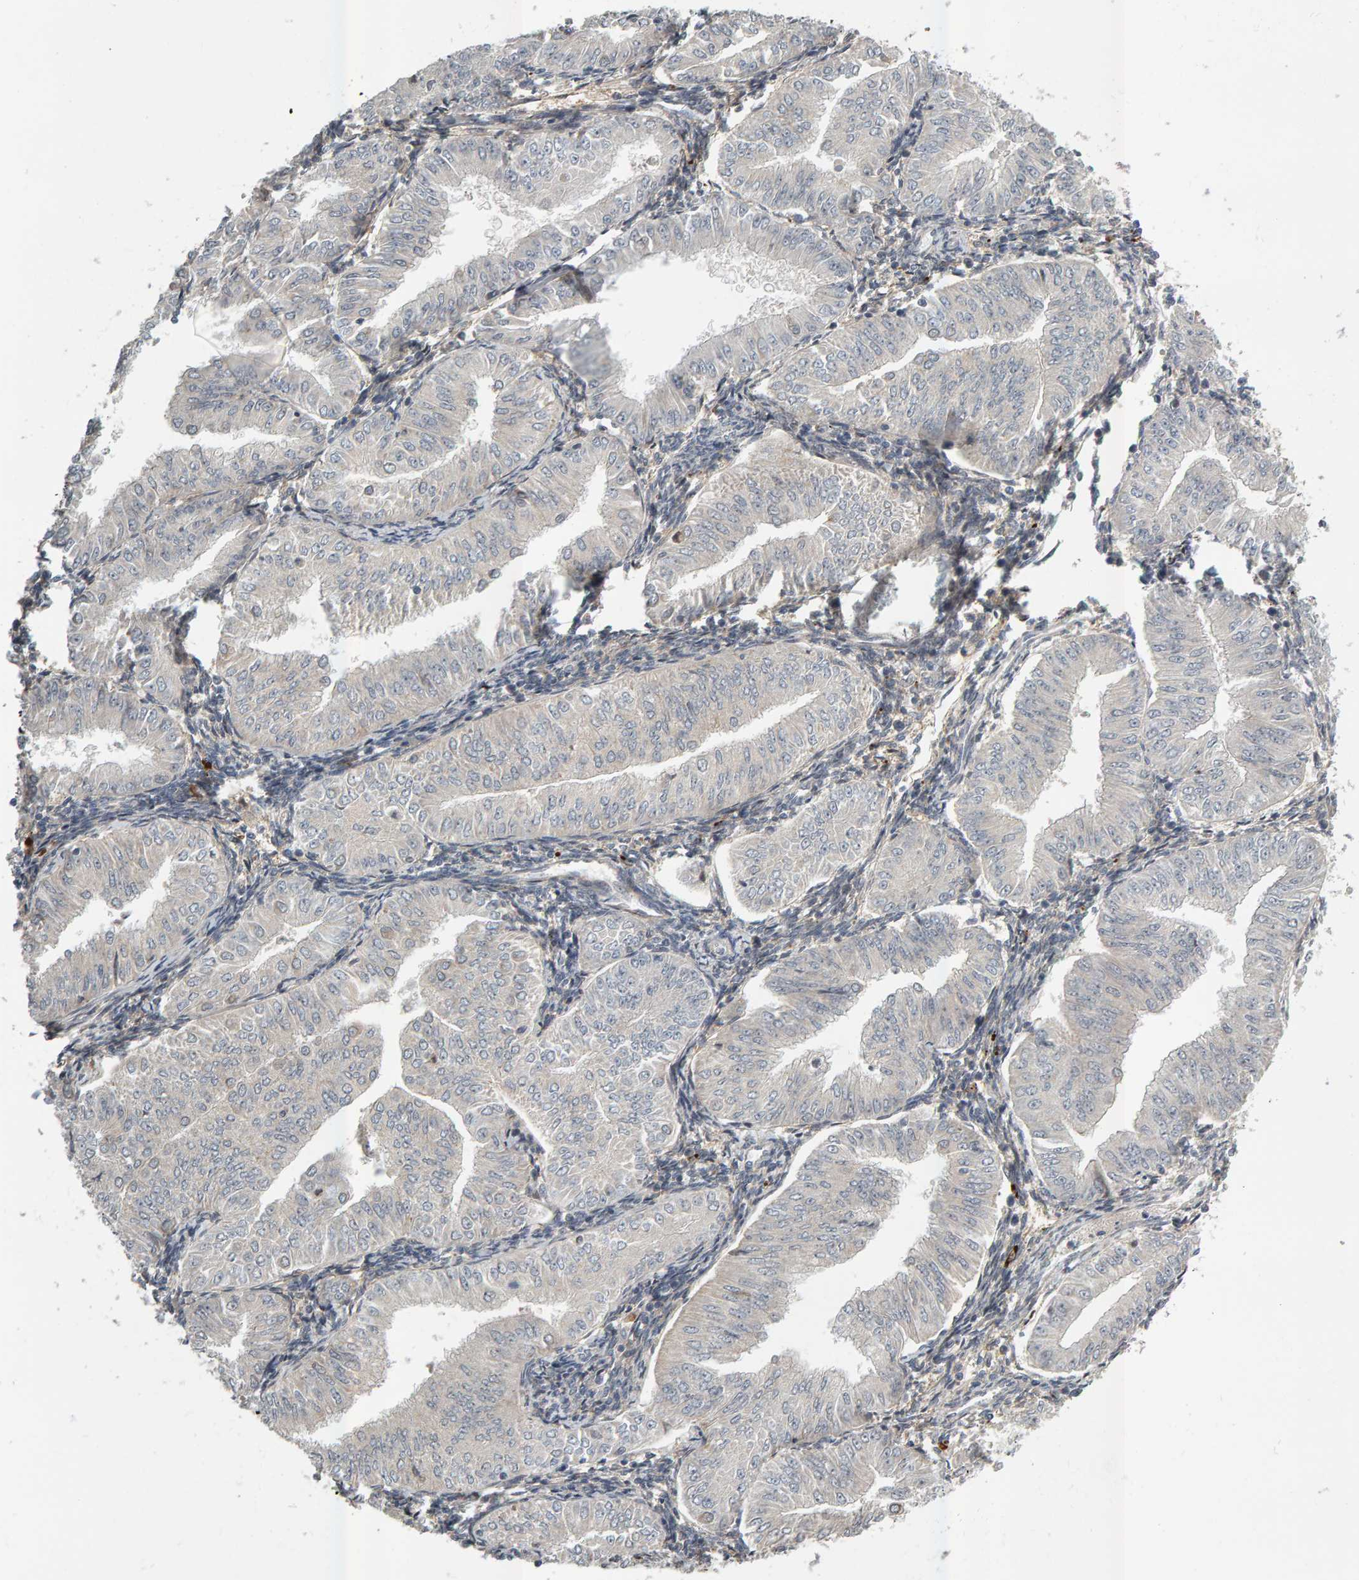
{"staining": {"intensity": "weak", "quantity": "<25%", "location": "cytoplasmic/membranous"}, "tissue": "endometrial cancer", "cell_type": "Tumor cells", "image_type": "cancer", "snomed": [{"axis": "morphology", "description": "Normal tissue, NOS"}, {"axis": "morphology", "description": "Adenocarcinoma, NOS"}, {"axis": "topography", "description": "Endometrium"}], "caption": "The photomicrograph shows no significant expression in tumor cells of endometrial cancer (adenocarcinoma).", "gene": "ZNF160", "patient": {"sex": "female", "age": 53}}